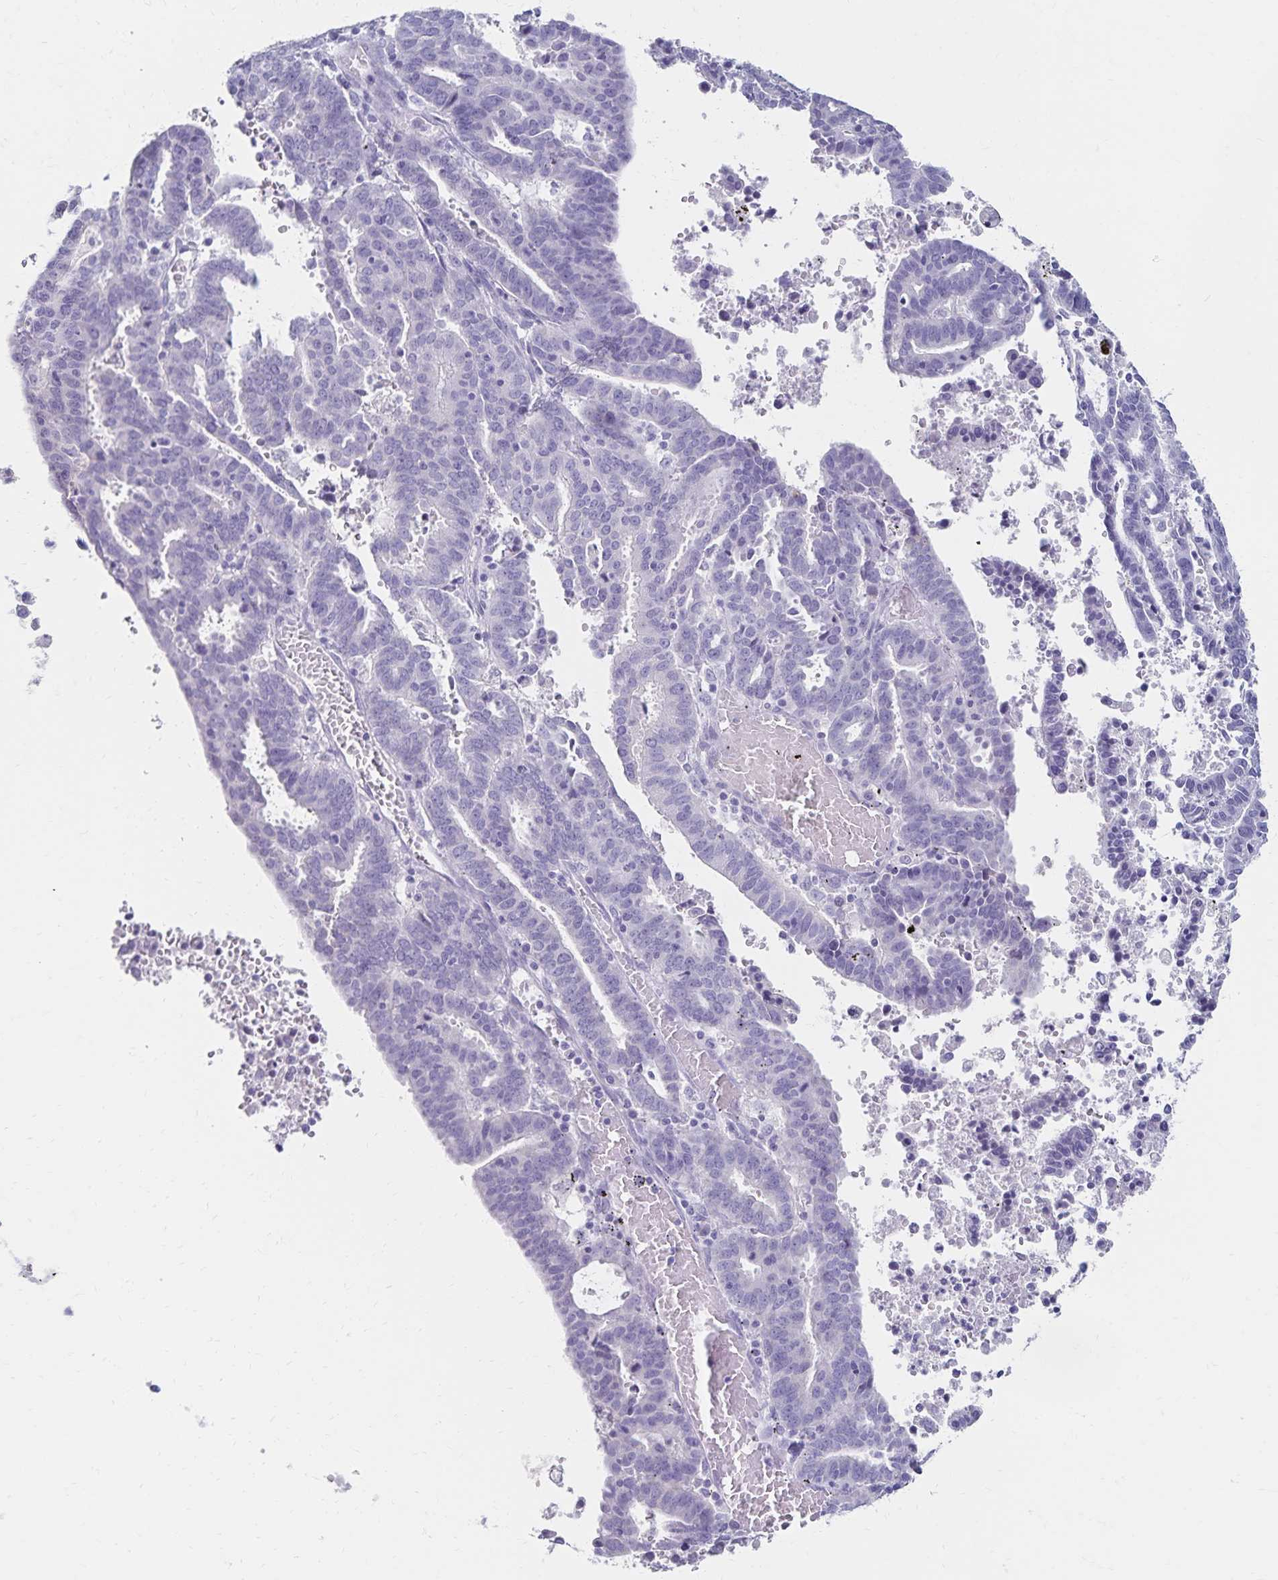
{"staining": {"intensity": "negative", "quantity": "none", "location": "none"}, "tissue": "endometrial cancer", "cell_type": "Tumor cells", "image_type": "cancer", "snomed": [{"axis": "morphology", "description": "Adenocarcinoma, NOS"}, {"axis": "topography", "description": "Uterus"}], "caption": "Endometrial cancer (adenocarcinoma) was stained to show a protein in brown. There is no significant expression in tumor cells.", "gene": "C2orf50", "patient": {"sex": "female", "age": 83}}